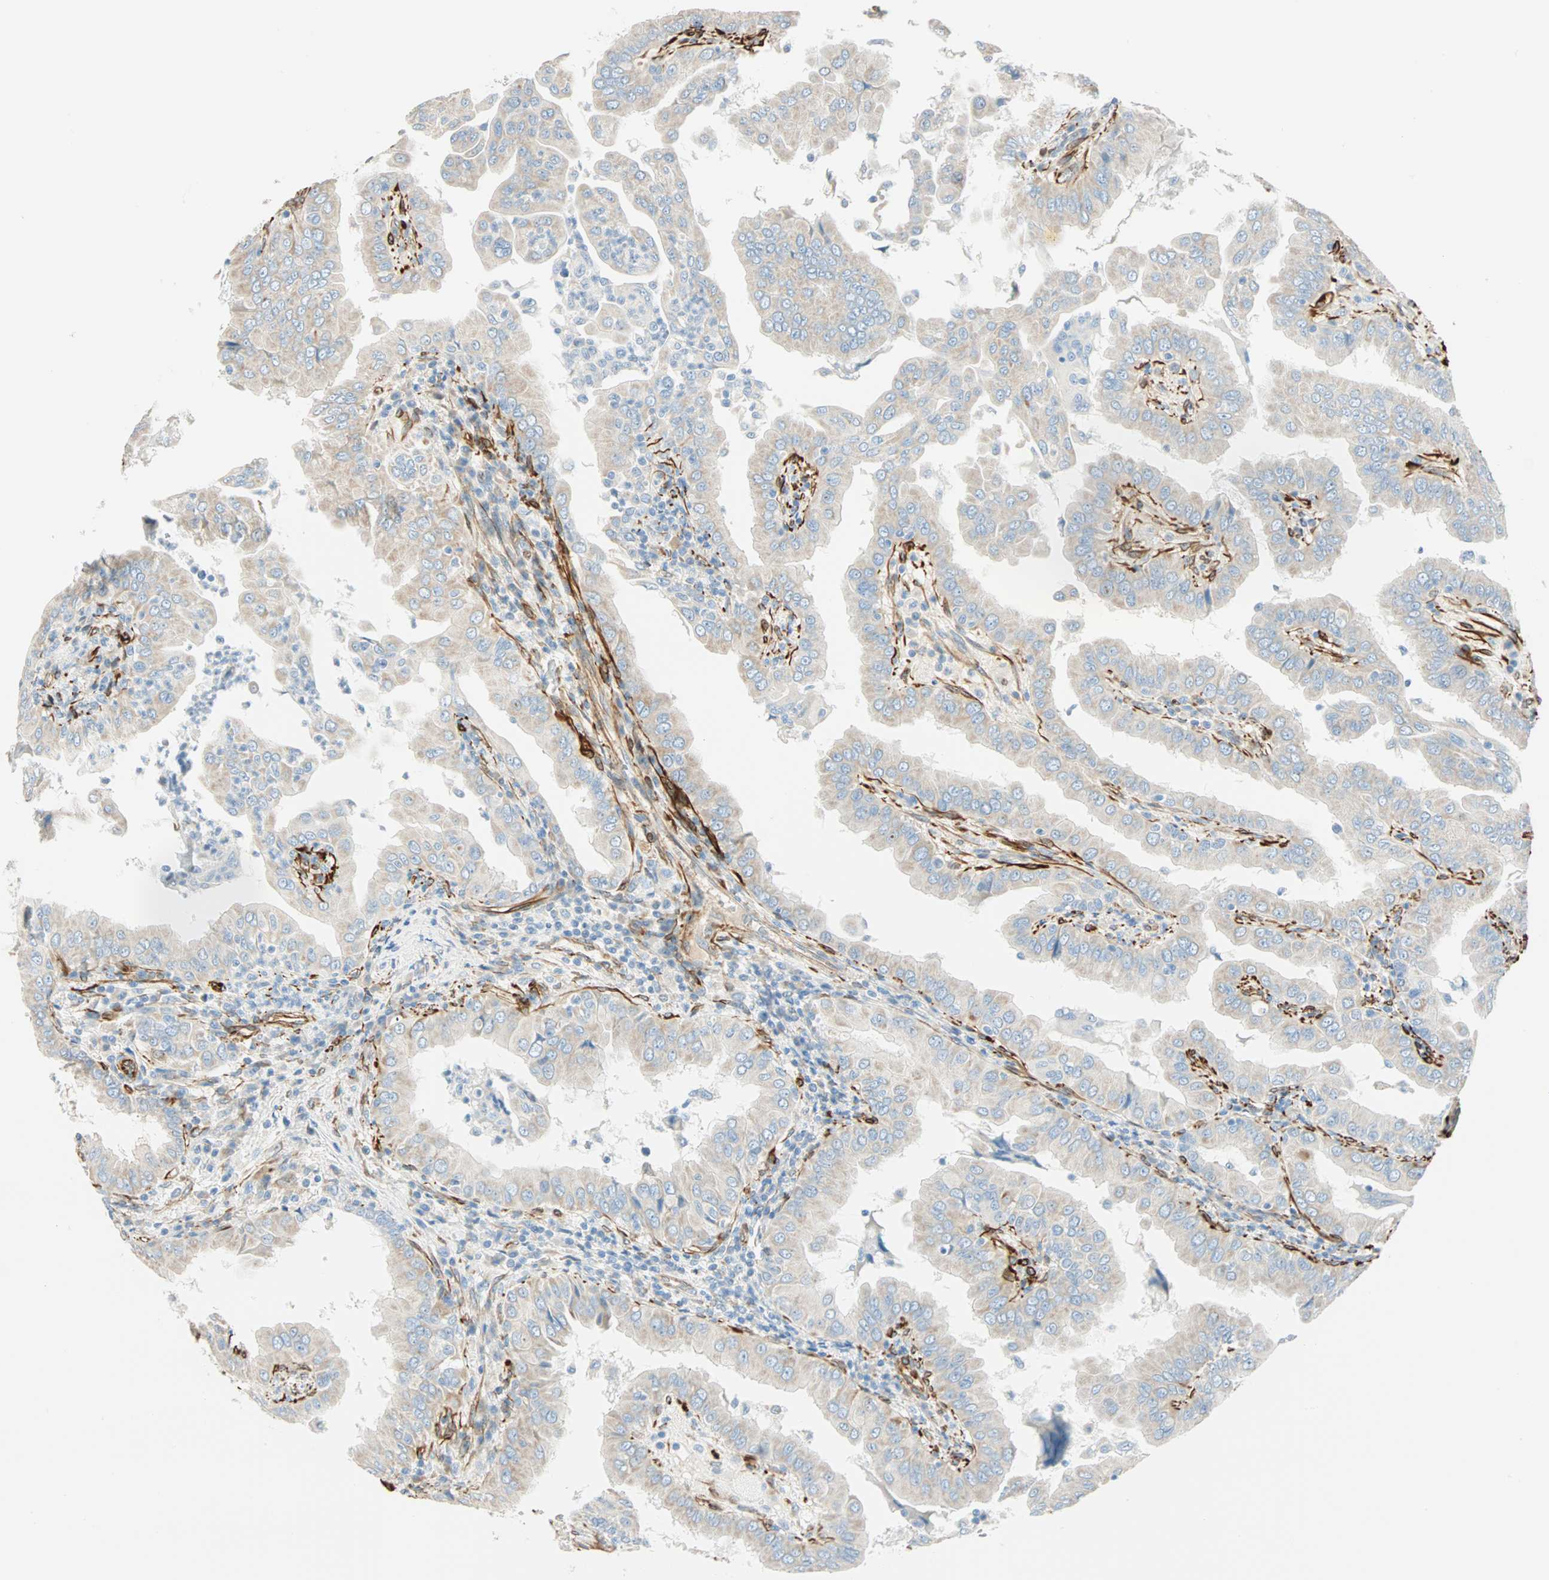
{"staining": {"intensity": "weak", "quantity": "25%-75%", "location": "cytoplasmic/membranous"}, "tissue": "thyroid cancer", "cell_type": "Tumor cells", "image_type": "cancer", "snomed": [{"axis": "morphology", "description": "Papillary adenocarcinoma, NOS"}, {"axis": "topography", "description": "Thyroid gland"}], "caption": "The image exhibits staining of thyroid cancer, revealing weak cytoplasmic/membranous protein positivity (brown color) within tumor cells. The staining is performed using DAB (3,3'-diaminobenzidine) brown chromogen to label protein expression. The nuclei are counter-stained blue using hematoxylin.", "gene": "NES", "patient": {"sex": "male", "age": 33}}